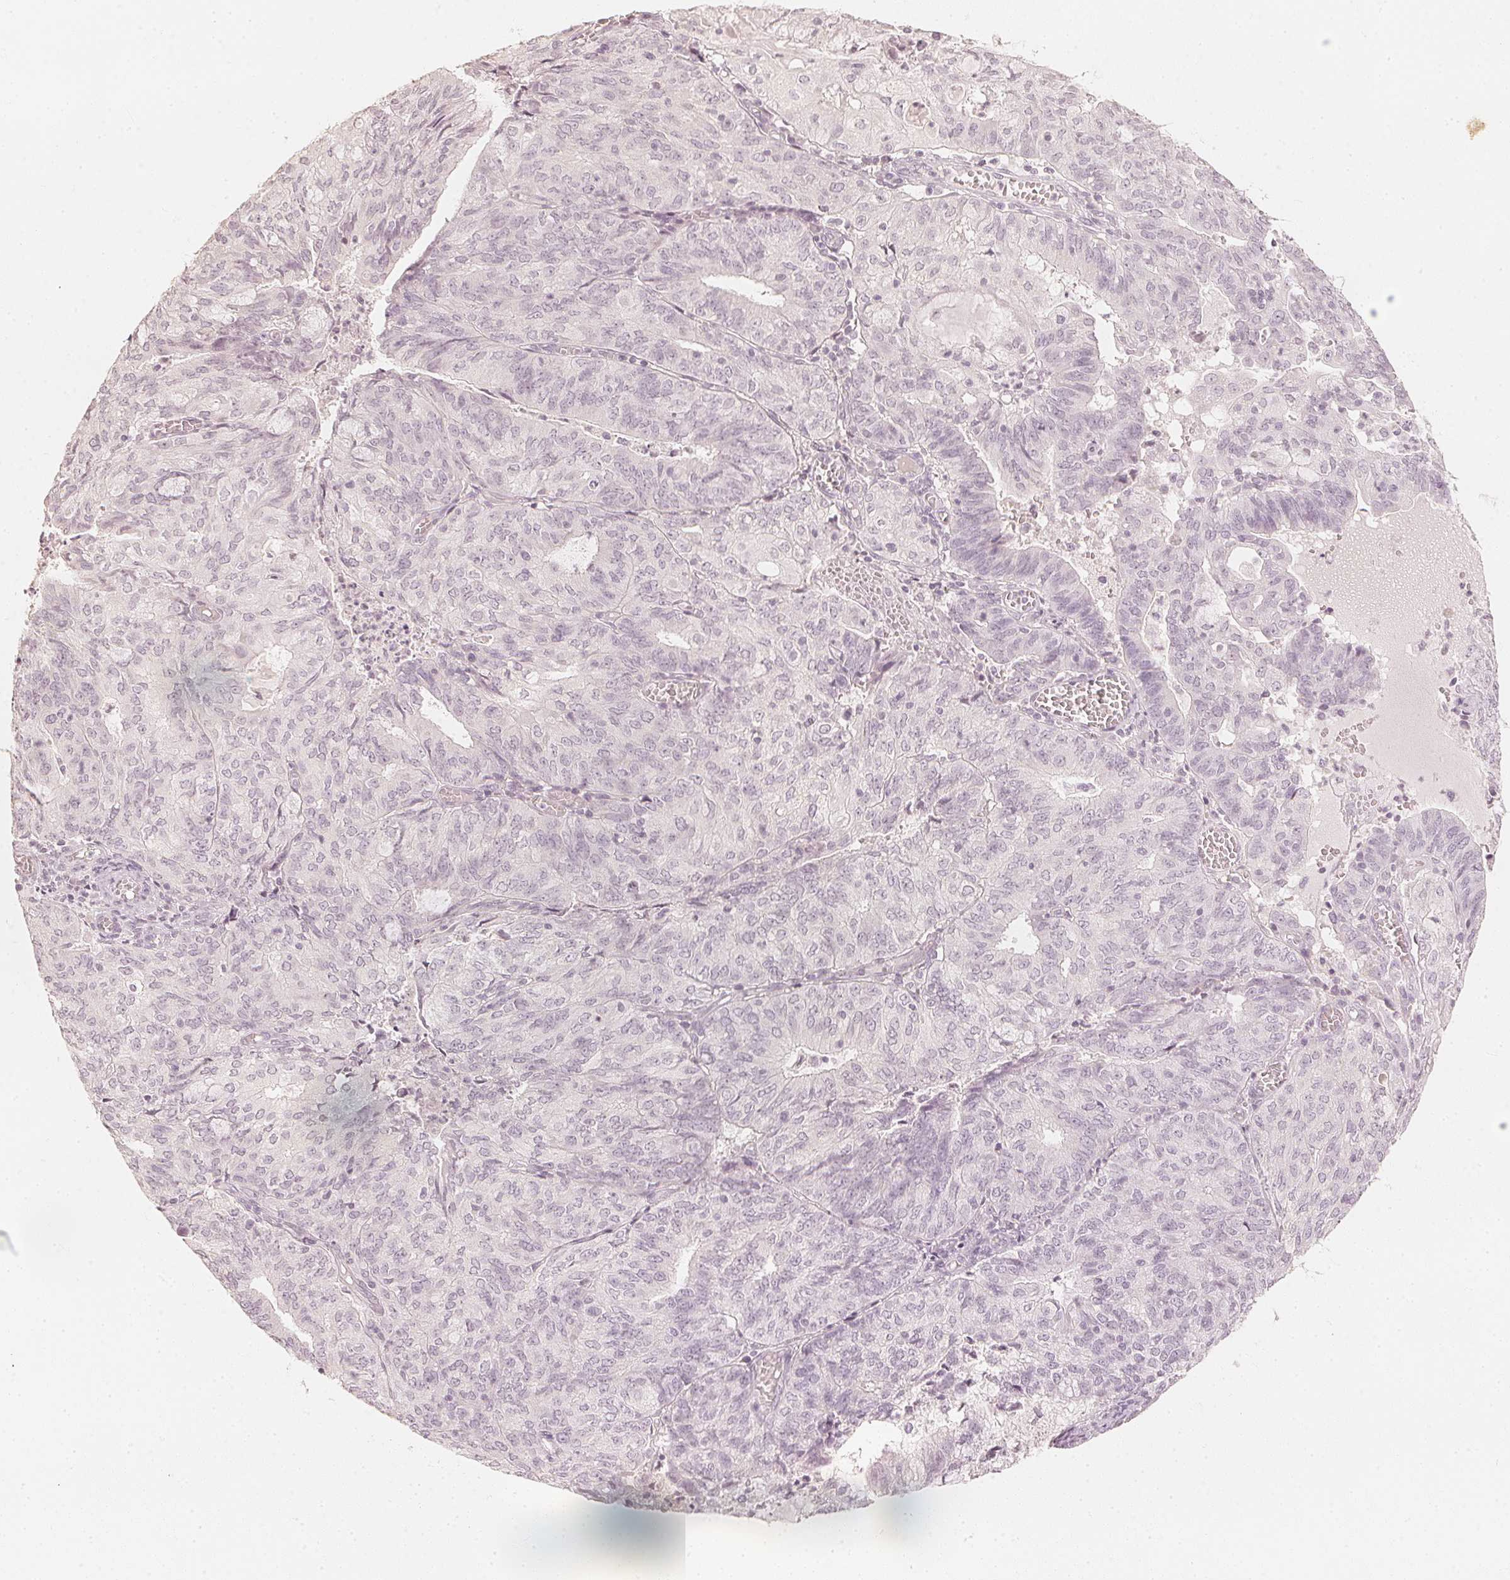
{"staining": {"intensity": "negative", "quantity": "none", "location": "none"}, "tissue": "endometrial cancer", "cell_type": "Tumor cells", "image_type": "cancer", "snomed": [{"axis": "morphology", "description": "Adenocarcinoma, NOS"}, {"axis": "topography", "description": "Endometrium"}], "caption": "Micrograph shows no protein positivity in tumor cells of endometrial adenocarcinoma tissue.", "gene": "CALB1", "patient": {"sex": "female", "age": 82}}